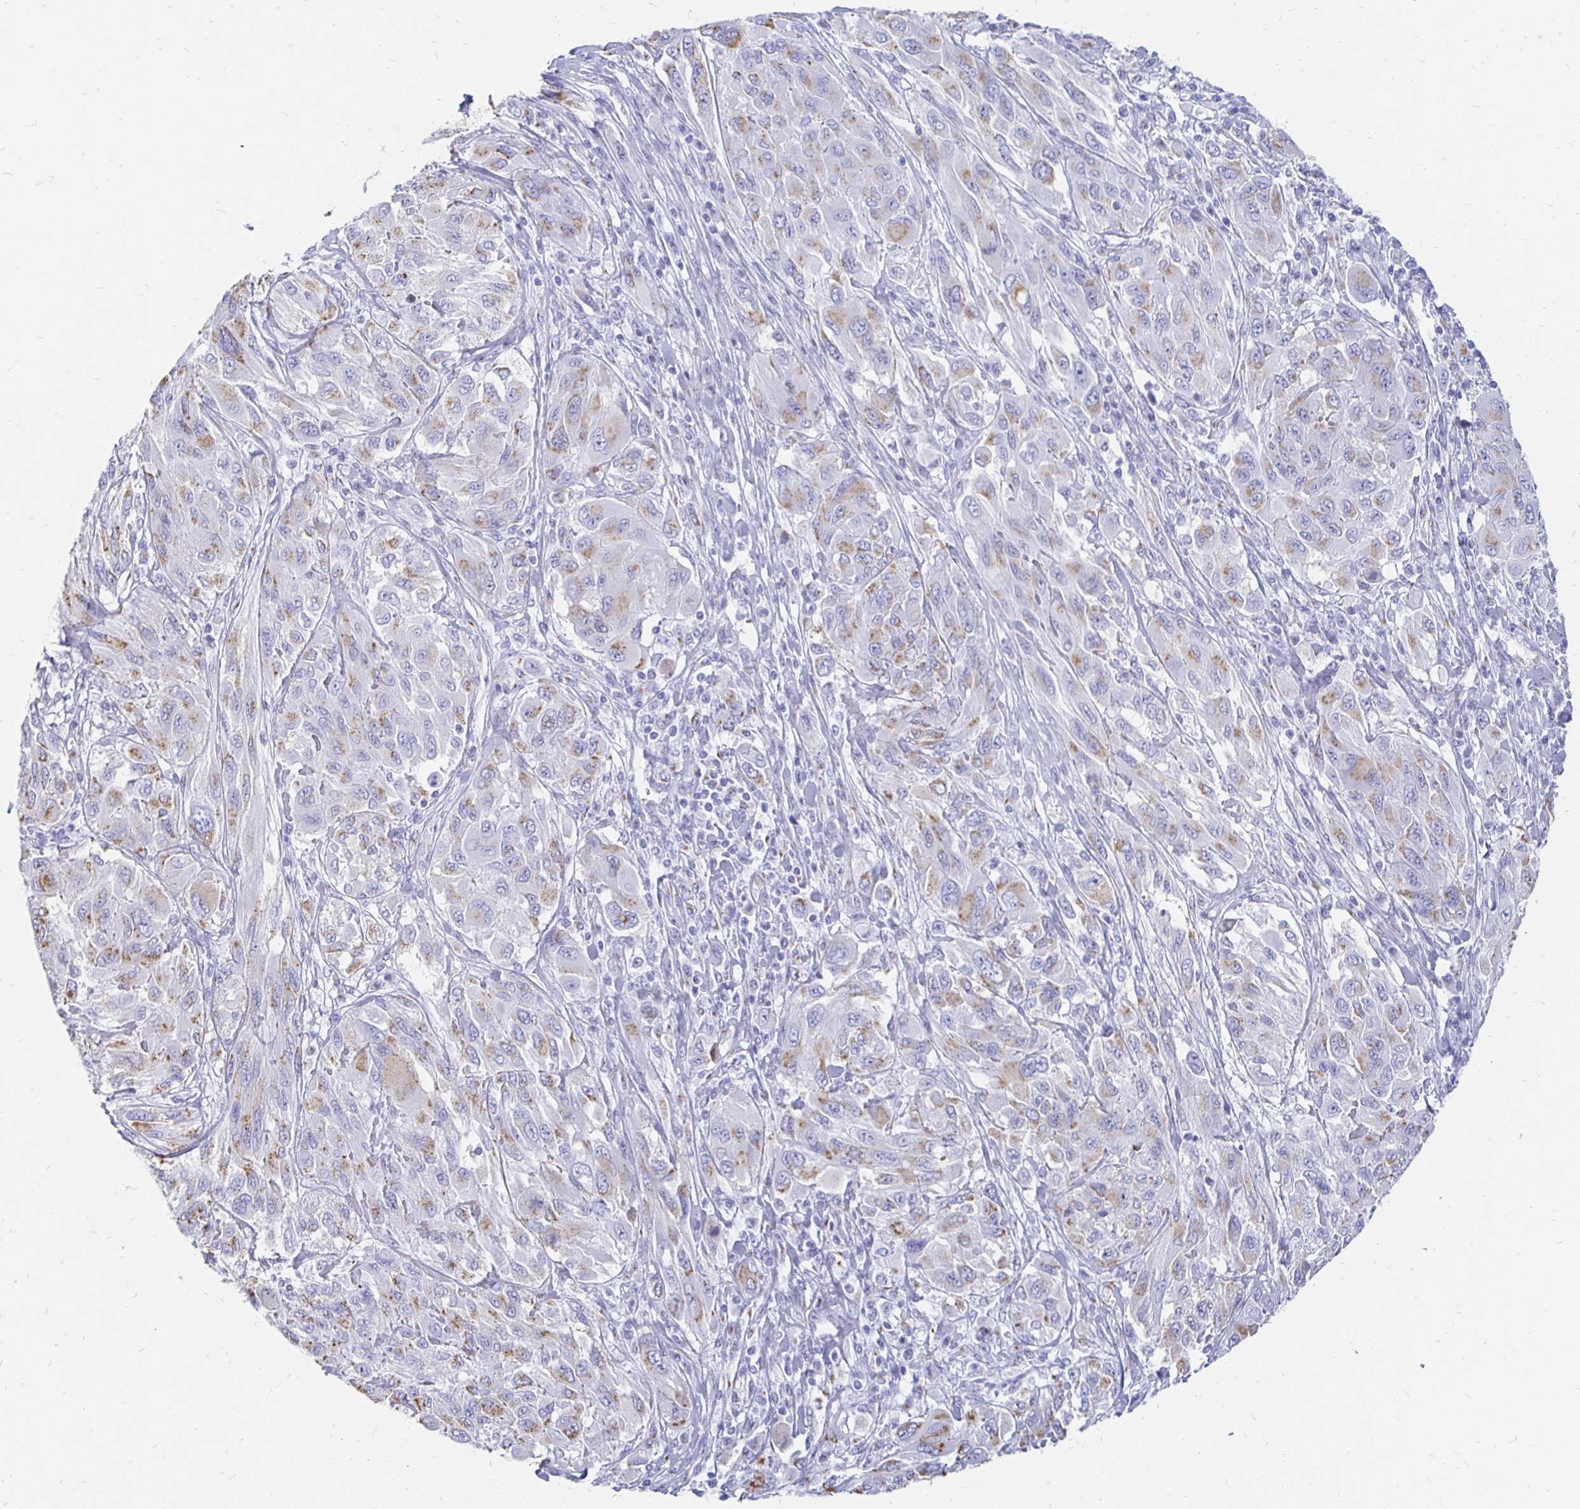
{"staining": {"intensity": "moderate", "quantity": ">75%", "location": "cytoplasmic/membranous"}, "tissue": "melanoma", "cell_type": "Tumor cells", "image_type": "cancer", "snomed": [{"axis": "morphology", "description": "Malignant melanoma, NOS"}, {"axis": "topography", "description": "Skin"}], "caption": "A micrograph of human melanoma stained for a protein reveals moderate cytoplasmic/membranous brown staining in tumor cells.", "gene": "PAGE4", "patient": {"sex": "female", "age": 91}}